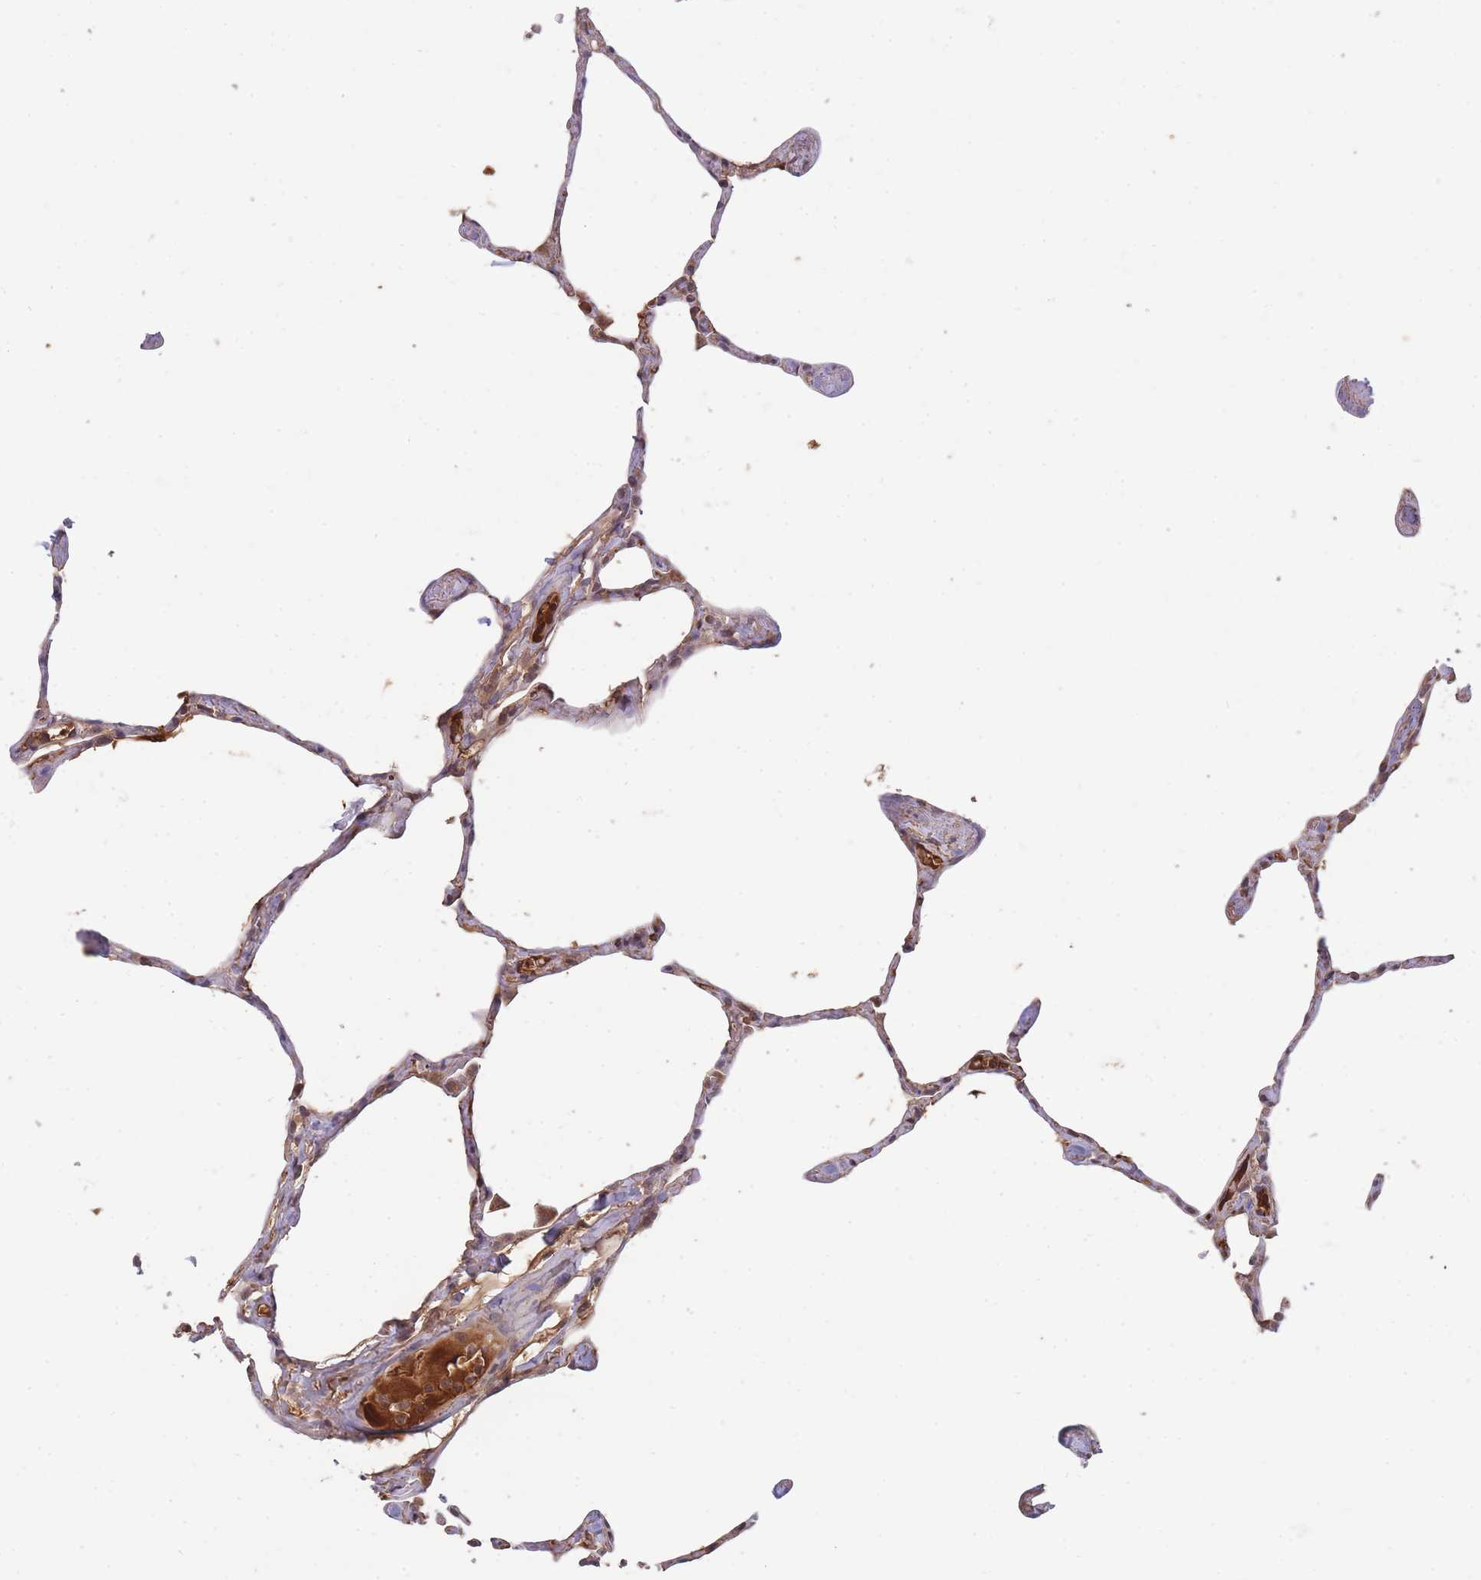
{"staining": {"intensity": "moderate", "quantity": "25%-75%", "location": "cytoplasmic/membranous"}, "tissue": "lung", "cell_type": "Alveolar cells", "image_type": "normal", "snomed": [{"axis": "morphology", "description": "Normal tissue, NOS"}, {"axis": "topography", "description": "Lung"}], "caption": "Immunohistochemistry (IHC) image of benign human lung stained for a protein (brown), which shows medium levels of moderate cytoplasmic/membranous positivity in about 25%-75% of alveolar cells.", "gene": "RALGDS", "patient": {"sex": "male", "age": 65}}